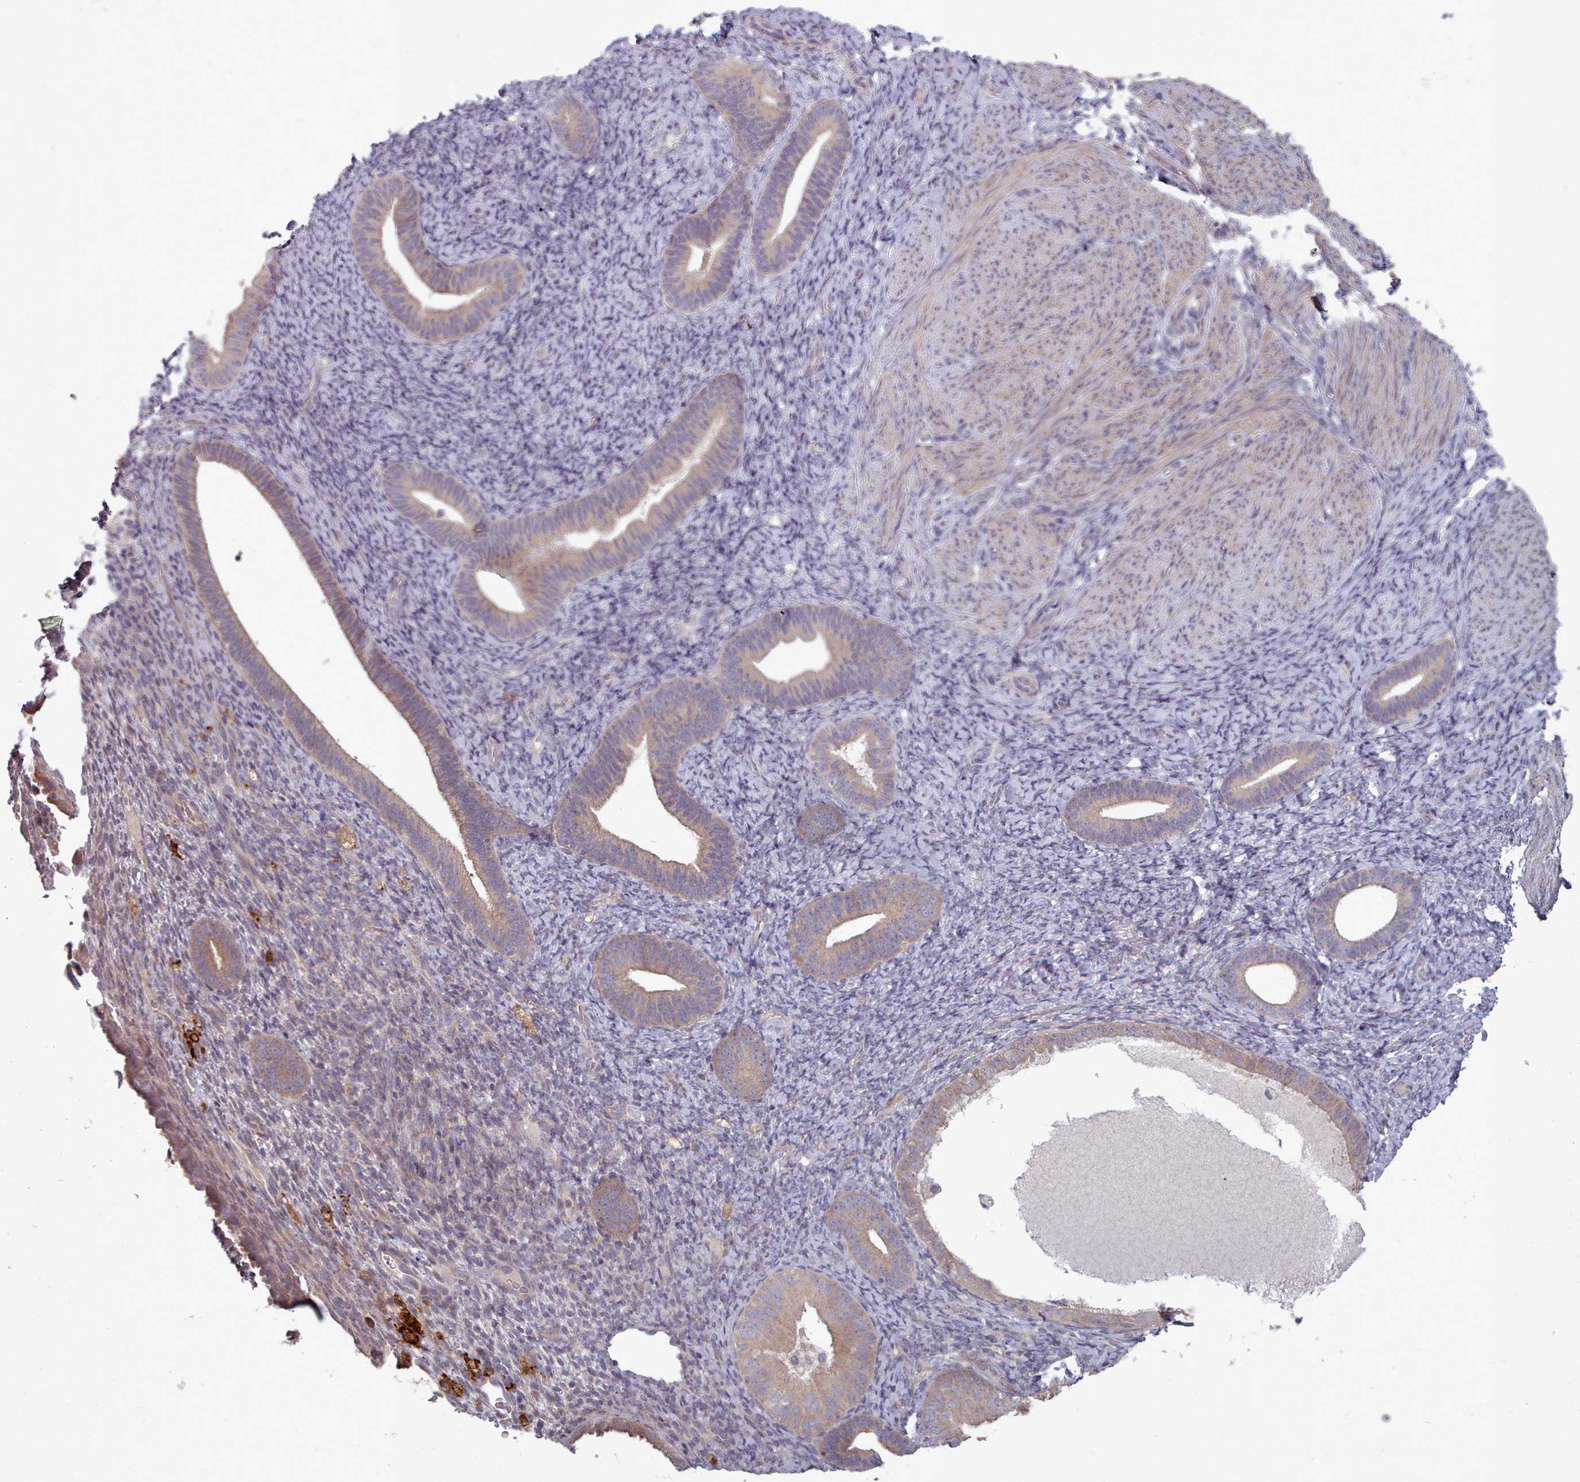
{"staining": {"intensity": "weak", "quantity": "<25%", "location": "cytoplasmic/membranous"}, "tissue": "endometrium", "cell_type": "Cells in endometrial stroma", "image_type": "normal", "snomed": [{"axis": "morphology", "description": "Normal tissue, NOS"}, {"axis": "topography", "description": "Endometrium"}], "caption": "Immunohistochemistry of benign human endometrium shows no staining in cells in endometrial stroma. (Immunohistochemistry, brightfield microscopy, high magnification).", "gene": "ACKR3", "patient": {"sex": "female", "age": 65}}